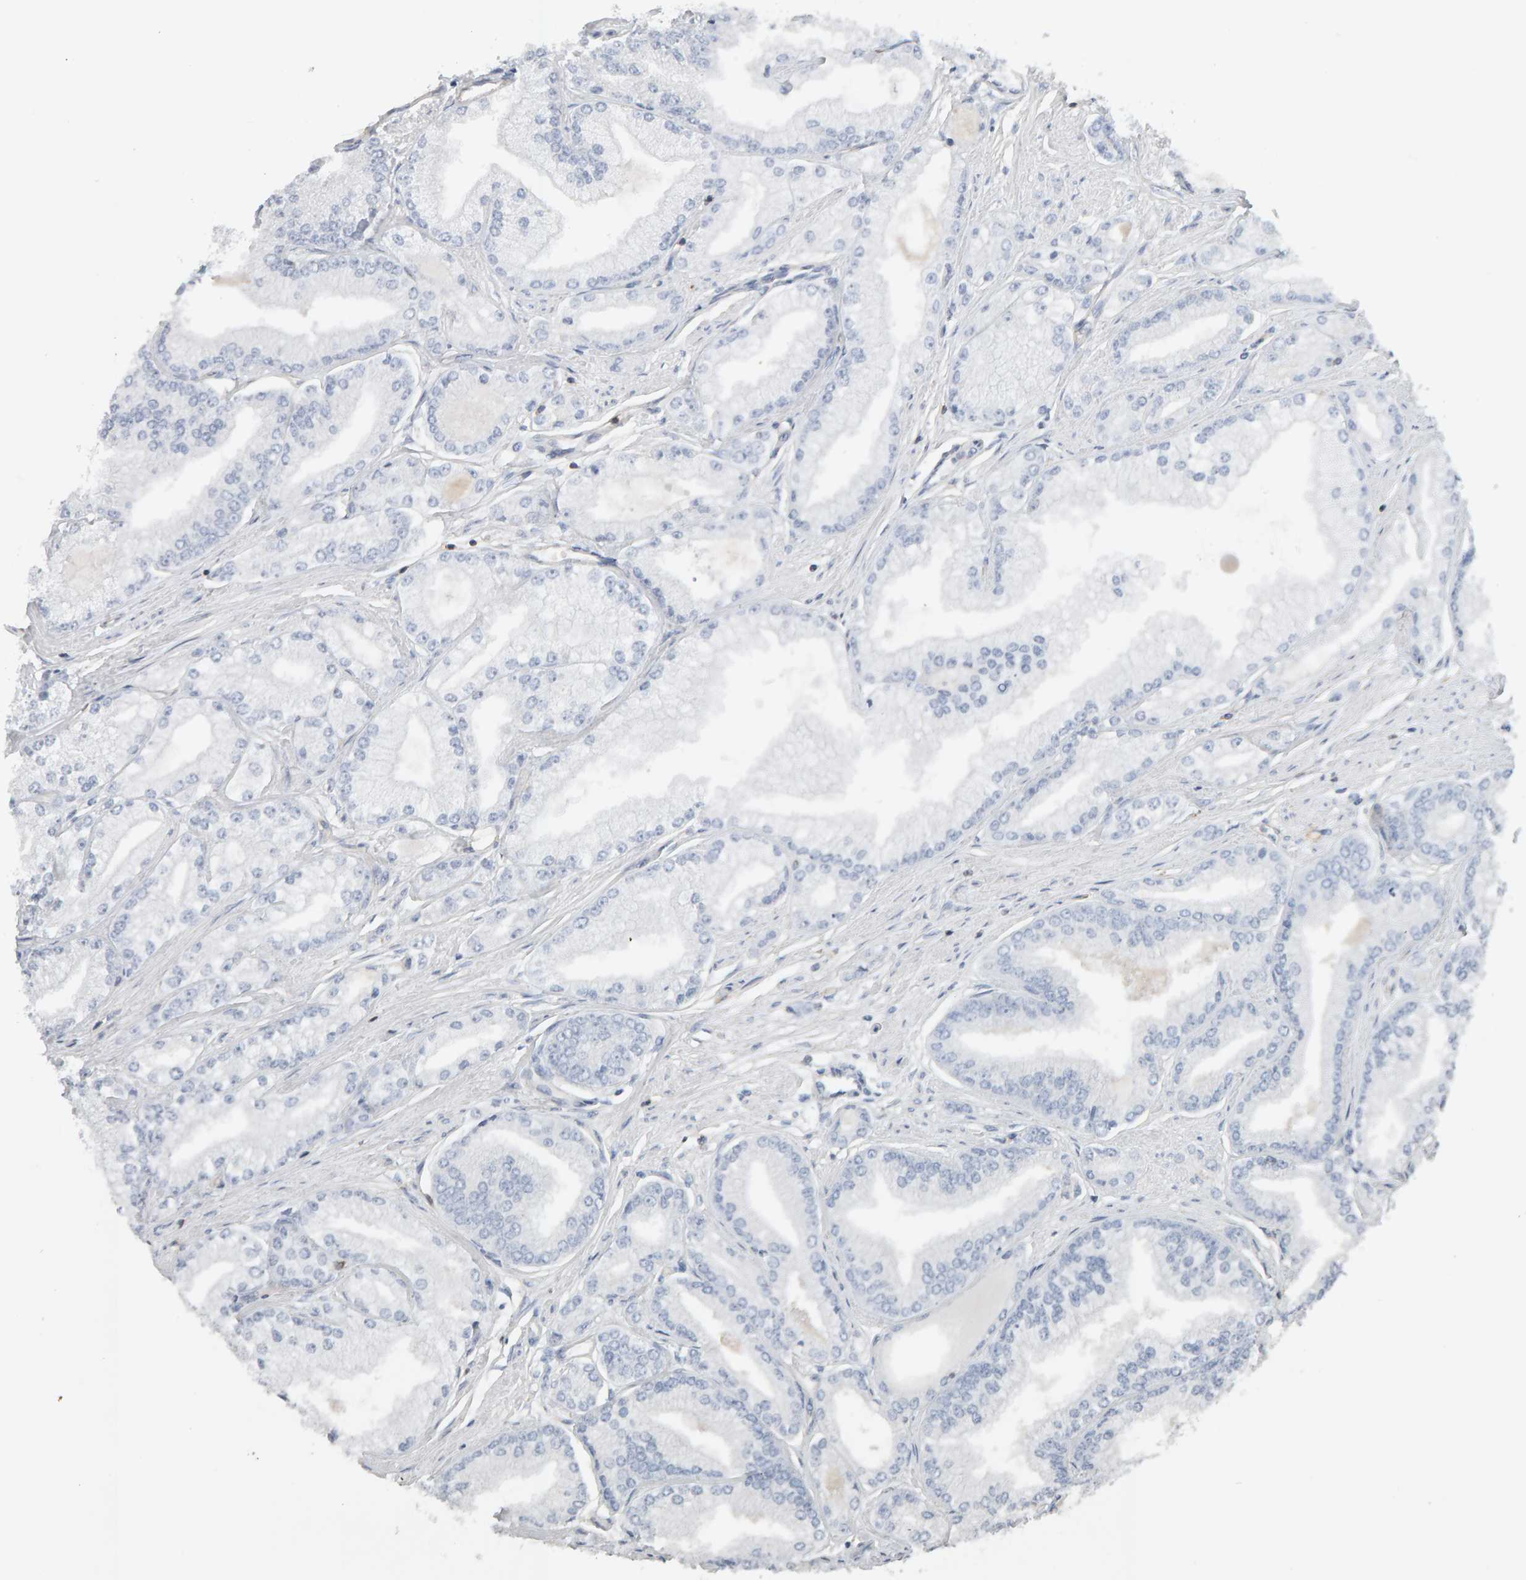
{"staining": {"intensity": "negative", "quantity": "none", "location": "none"}, "tissue": "prostate cancer", "cell_type": "Tumor cells", "image_type": "cancer", "snomed": [{"axis": "morphology", "description": "Adenocarcinoma, Low grade"}, {"axis": "topography", "description": "Prostate"}], "caption": "An immunohistochemistry micrograph of prostate low-grade adenocarcinoma is shown. There is no staining in tumor cells of prostate low-grade adenocarcinoma.", "gene": "FYN", "patient": {"sex": "male", "age": 52}}